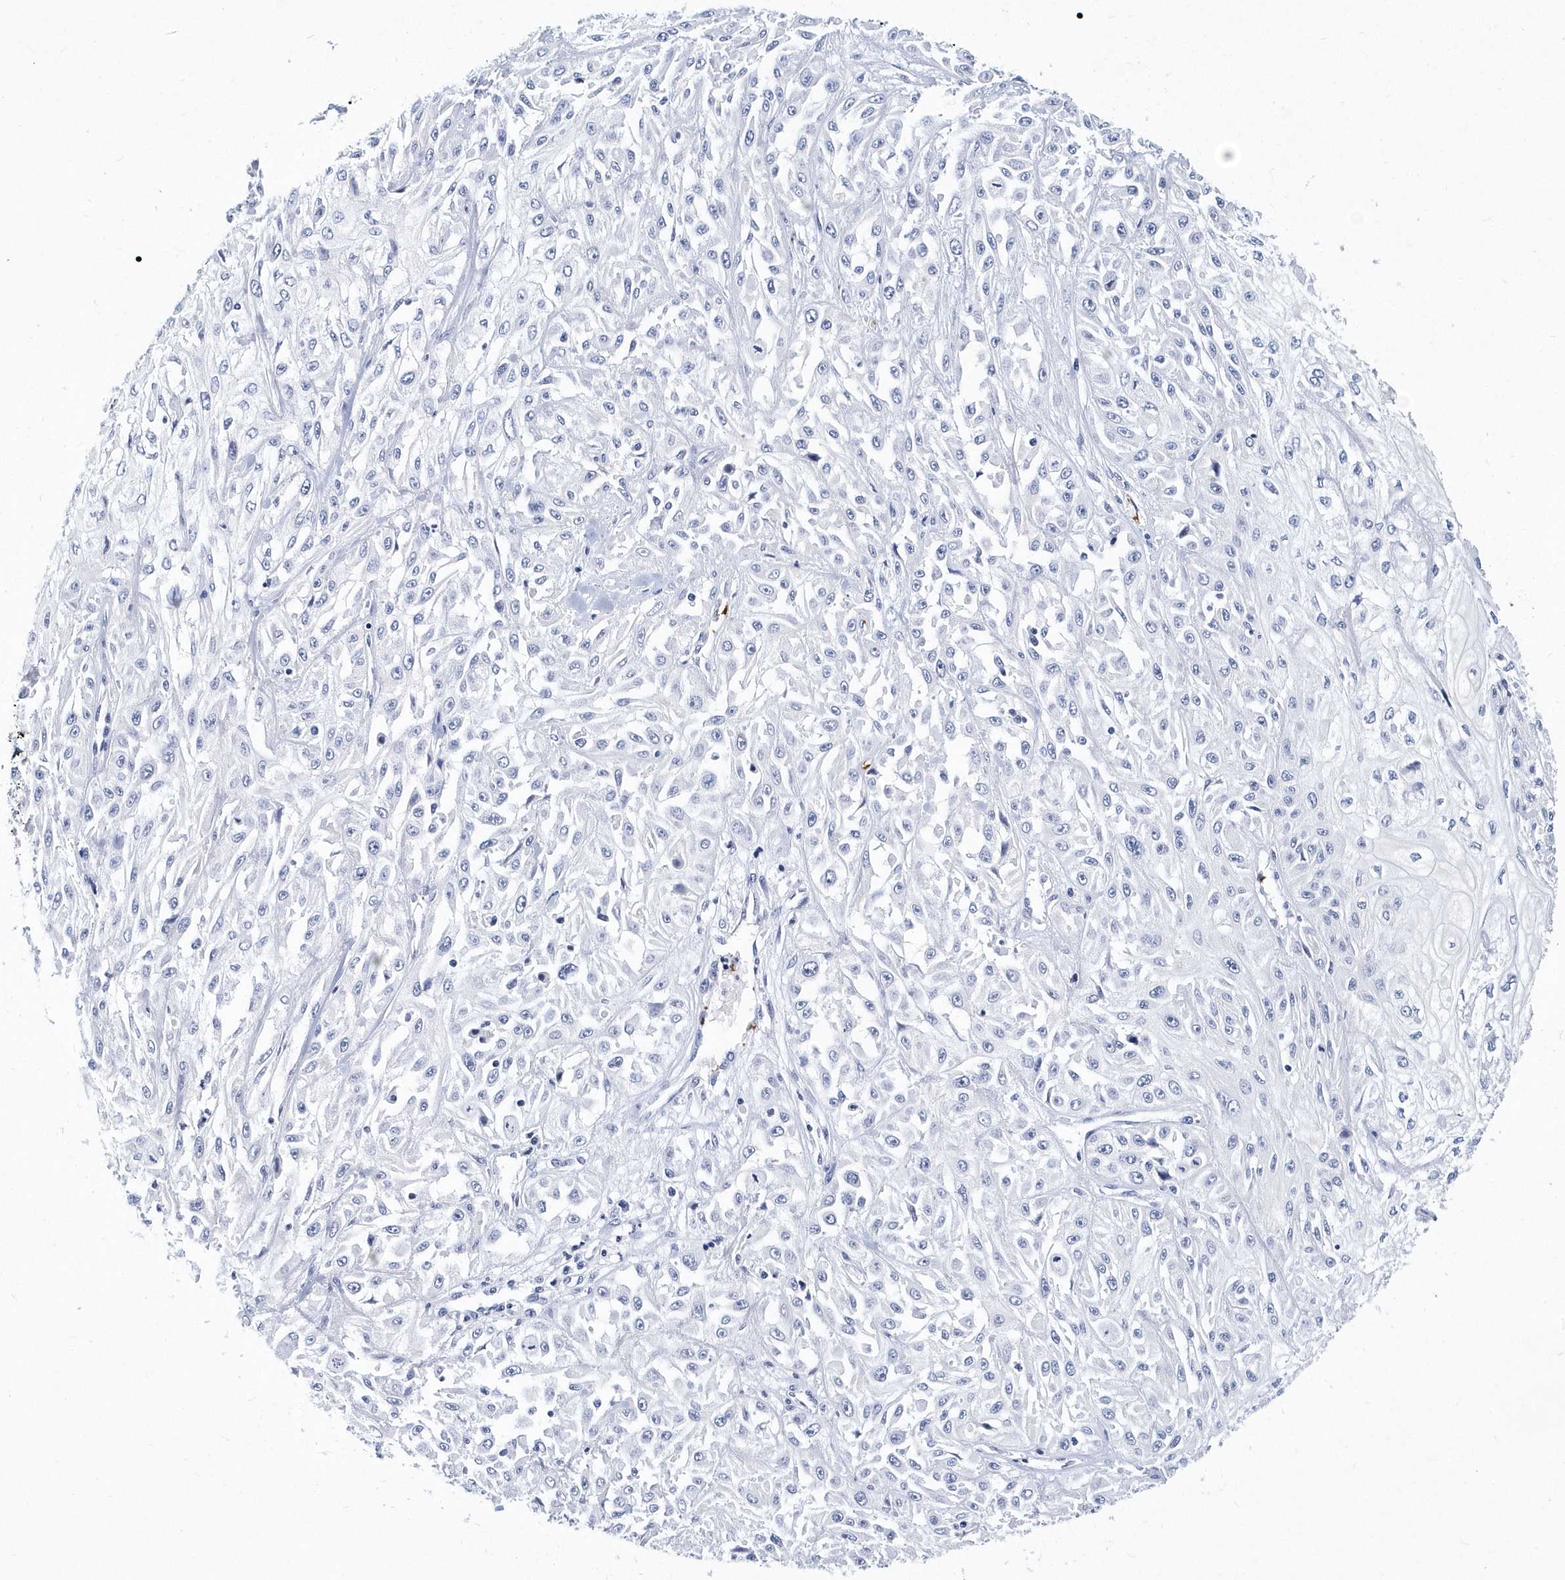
{"staining": {"intensity": "negative", "quantity": "none", "location": "none"}, "tissue": "skin cancer", "cell_type": "Tumor cells", "image_type": "cancer", "snomed": [{"axis": "morphology", "description": "Squamous cell carcinoma, NOS"}, {"axis": "morphology", "description": "Squamous cell carcinoma, metastatic, NOS"}, {"axis": "topography", "description": "Skin"}, {"axis": "topography", "description": "Lymph node"}], "caption": "High magnification brightfield microscopy of metastatic squamous cell carcinoma (skin) stained with DAB (3,3'-diaminobenzidine) (brown) and counterstained with hematoxylin (blue): tumor cells show no significant expression.", "gene": "ITGA2B", "patient": {"sex": "male", "age": 75}}